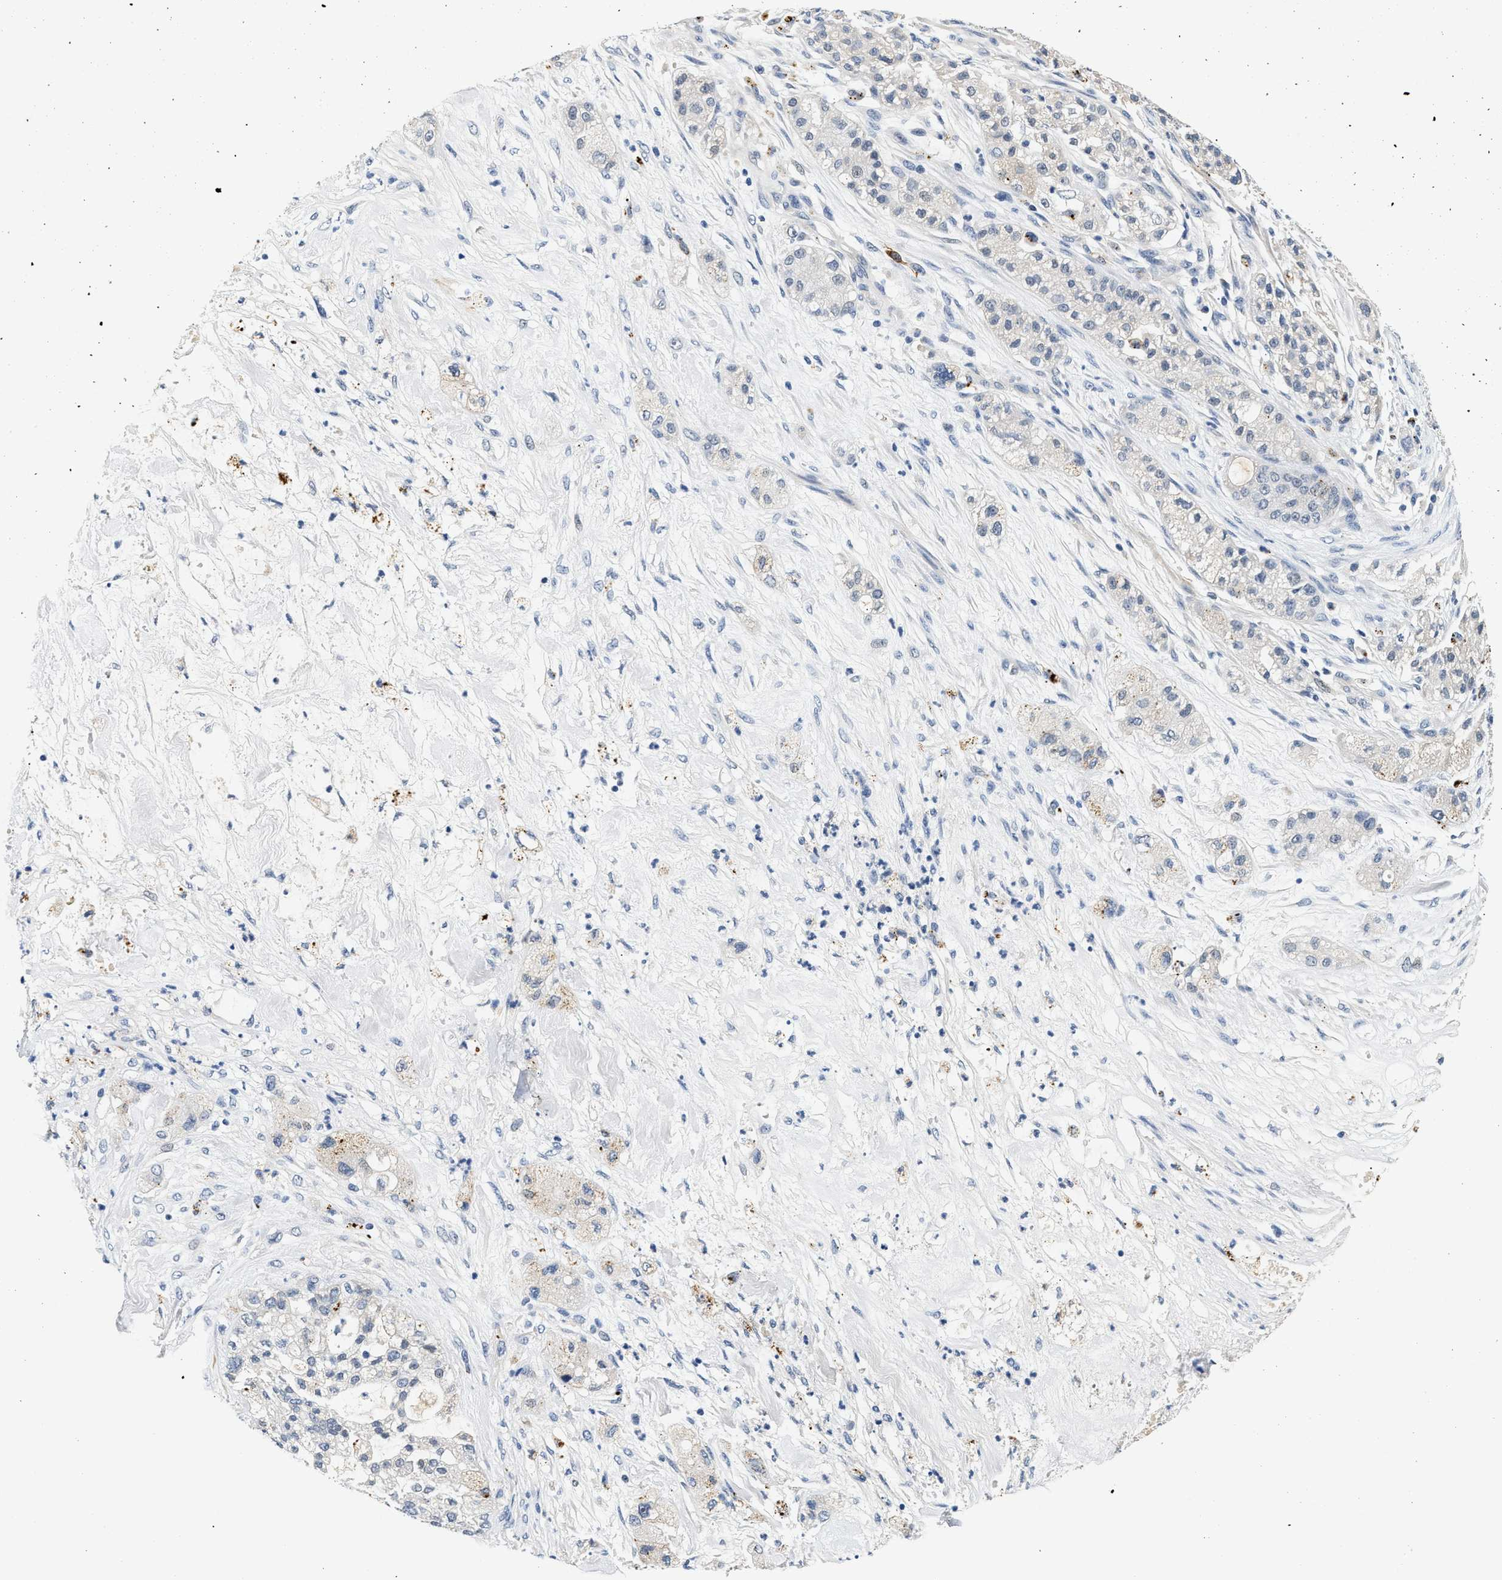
{"staining": {"intensity": "negative", "quantity": "none", "location": "none"}, "tissue": "pancreatic cancer", "cell_type": "Tumor cells", "image_type": "cancer", "snomed": [{"axis": "morphology", "description": "Adenocarcinoma, NOS"}, {"axis": "topography", "description": "Pancreas"}], "caption": "Immunohistochemical staining of human pancreatic cancer (adenocarcinoma) exhibits no significant expression in tumor cells.", "gene": "MED22", "patient": {"sex": "female", "age": 78}}